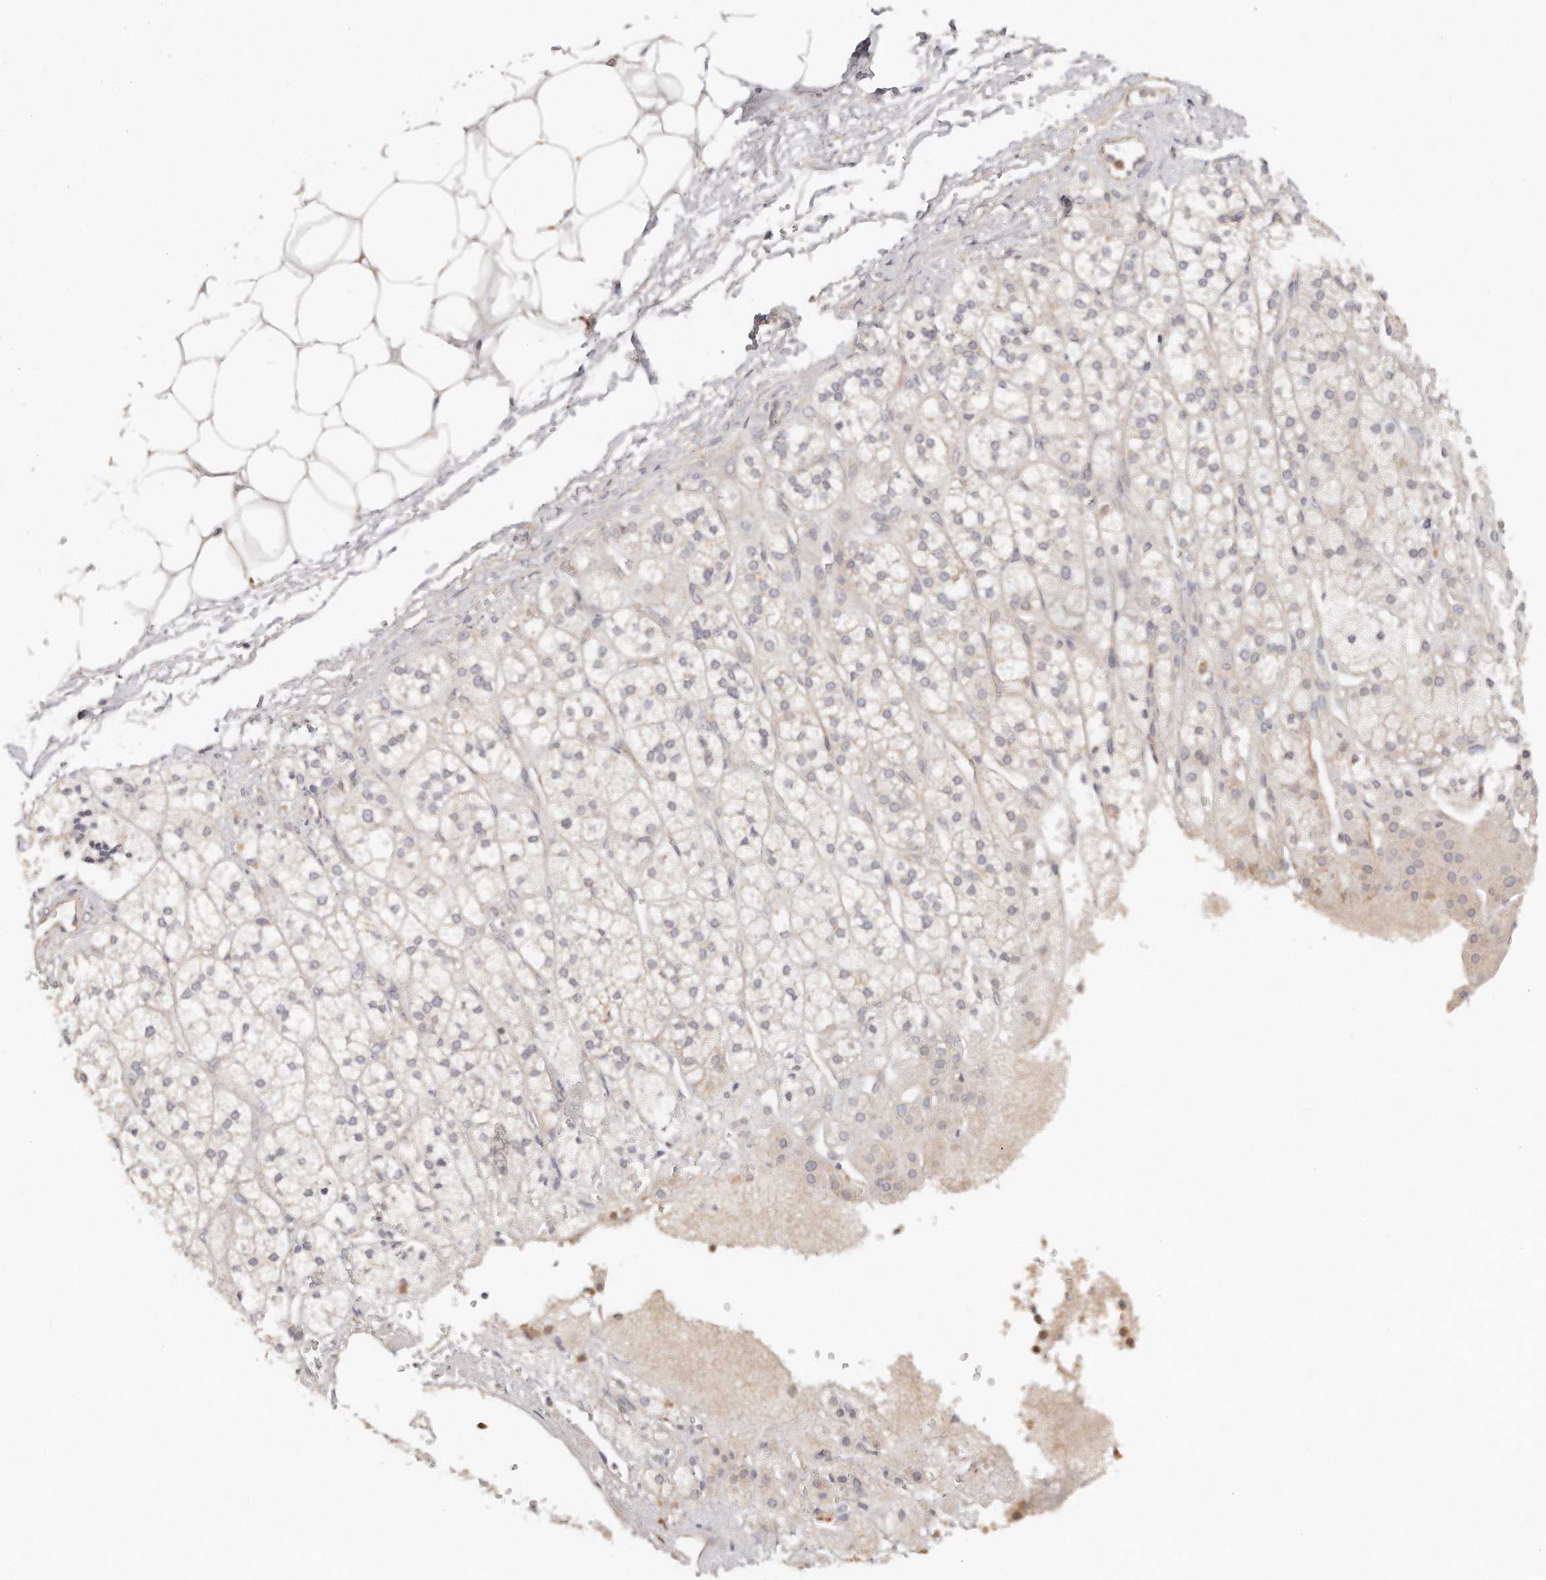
{"staining": {"intensity": "weak", "quantity": "25%-75%", "location": "cytoplasmic/membranous"}, "tissue": "adrenal gland", "cell_type": "Glandular cells", "image_type": "normal", "snomed": [{"axis": "morphology", "description": "Normal tissue, NOS"}, {"axis": "topography", "description": "Adrenal gland"}], "caption": "A brown stain shows weak cytoplasmic/membranous expression of a protein in glandular cells of benign adrenal gland.", "gene": "TTLL4", "patient": {"sex": "female", "age": 59}}